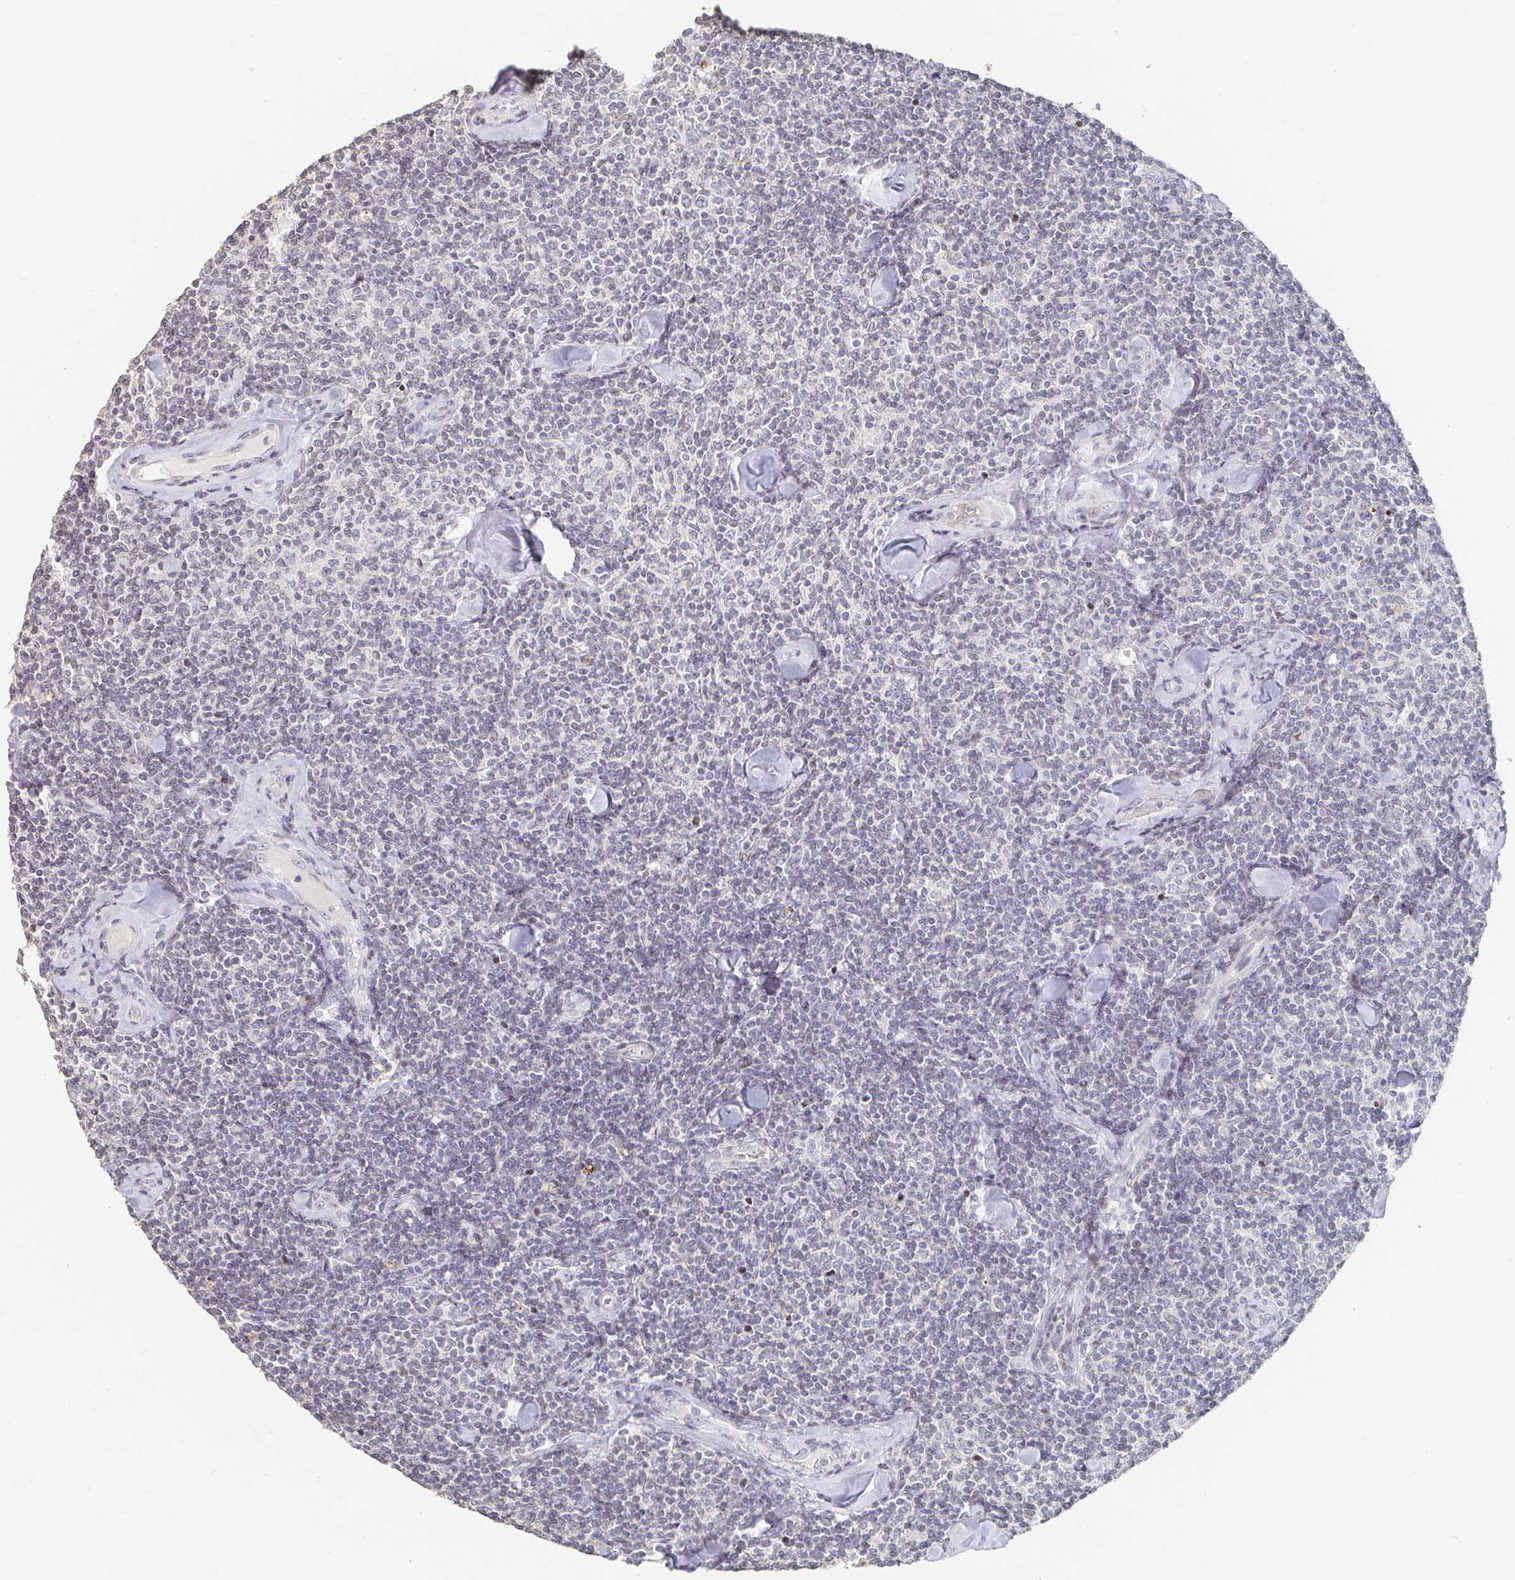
{"staining": {"intensity": "negative", "quantity": "none", "location": "none"}, "tissue": "lymphoma", "cell_type": "Tumor cells", "image_type": "cancer", "snomed": [{"axis": "morphology", "description": "Malignant lymphoma, non-Hodgkin's type, Low grade"}, {"axis": "topography", "description": "Lymph node"}], "caption": "High magnification brightfield microscopy of lymphoma stained with DAB (3,3'-diaminobenzidine) (brown) and counterstained with hematoxylin (blue): tumor cells show no significant positivity.", "gene": "NME9", "patient": {"sex": "female", "age": 56}}